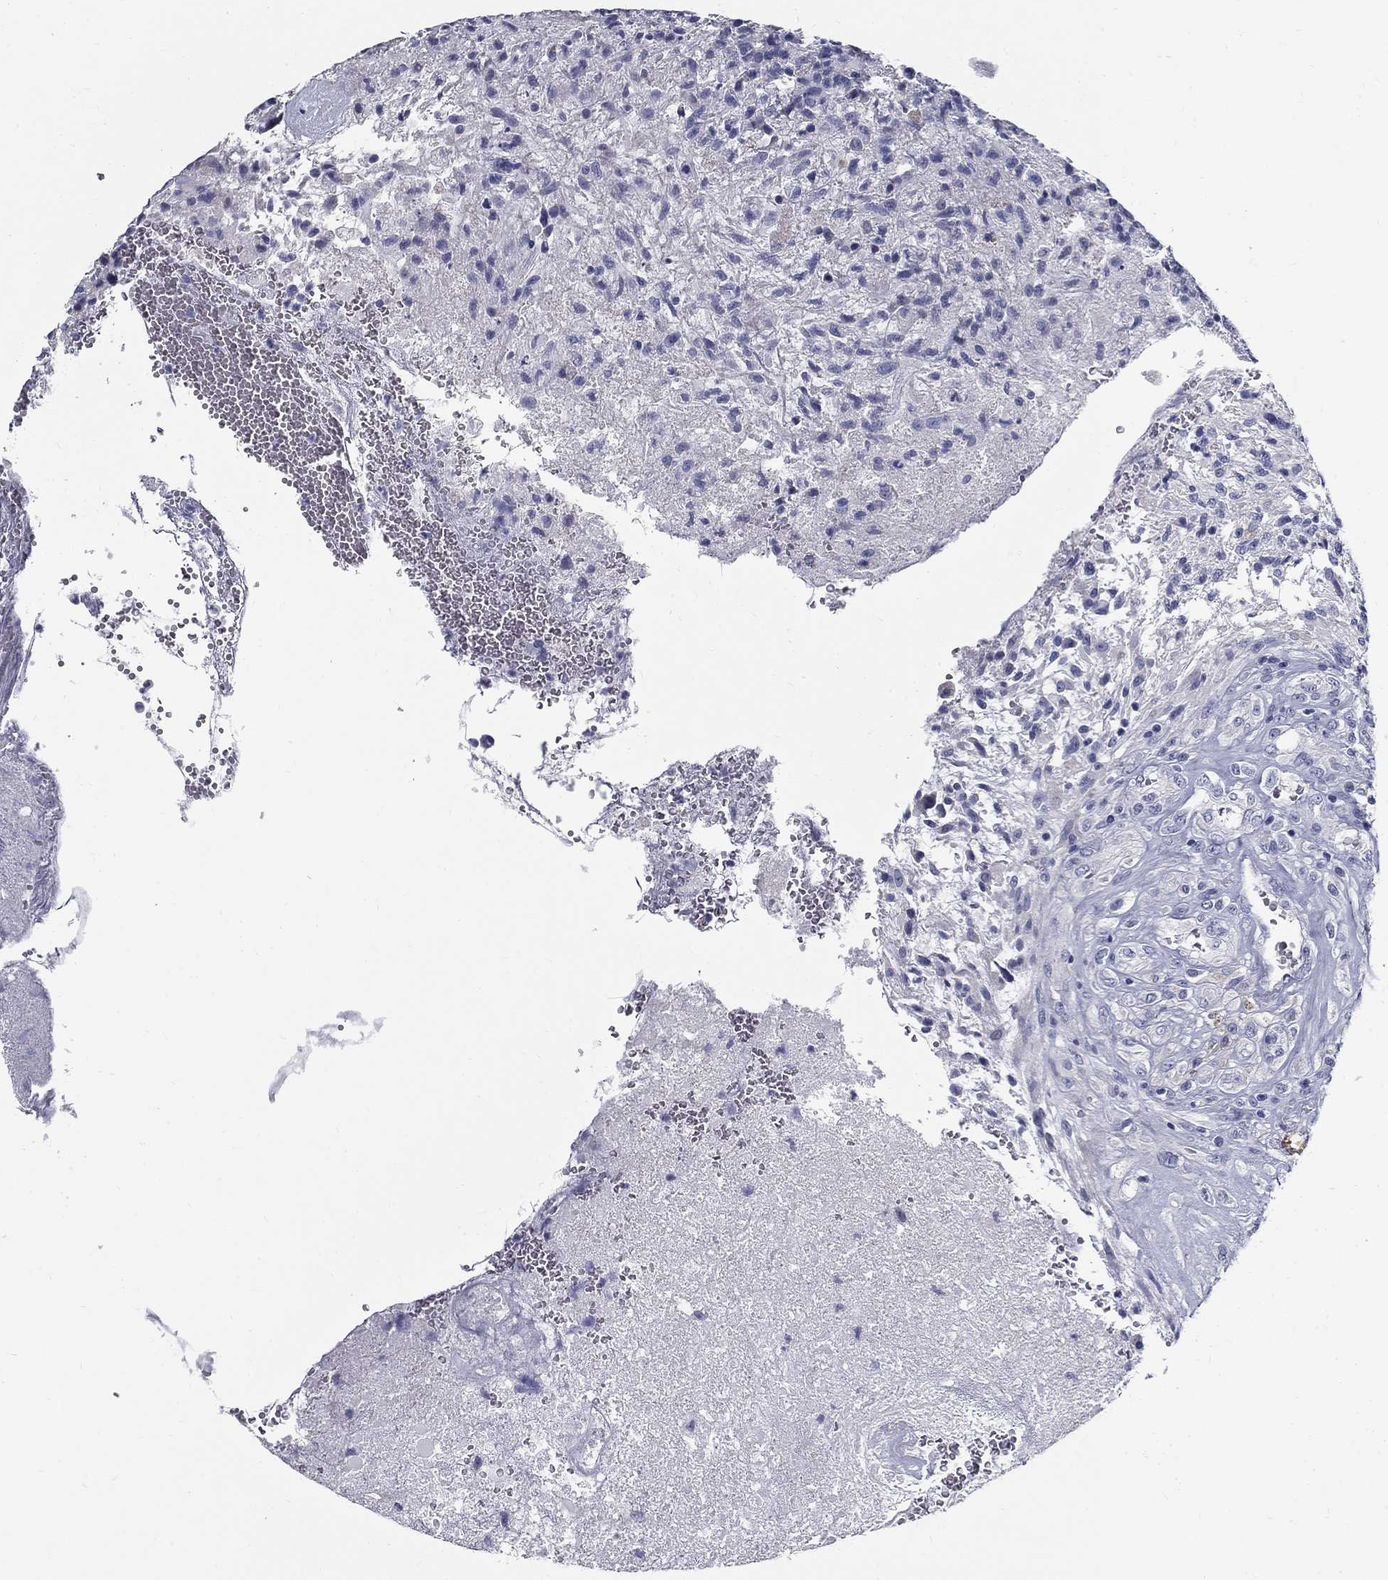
{"staining": {"intensity": "negative", "quantity": "none", "location": "none"}, "tissue": "glioma", "cell_type": "Tumor cells", "image_type": "cancer", "snomed": [{"axis": "morphology", "description": "Glioma, malignant, High grade"}, {"axis": "topography", "description": "Brain"}], "caption": "Tumor cells are negative for protein expression in human glioma.", "gene": "TGM4", "patient": {"sex": "male", "age": 56}}